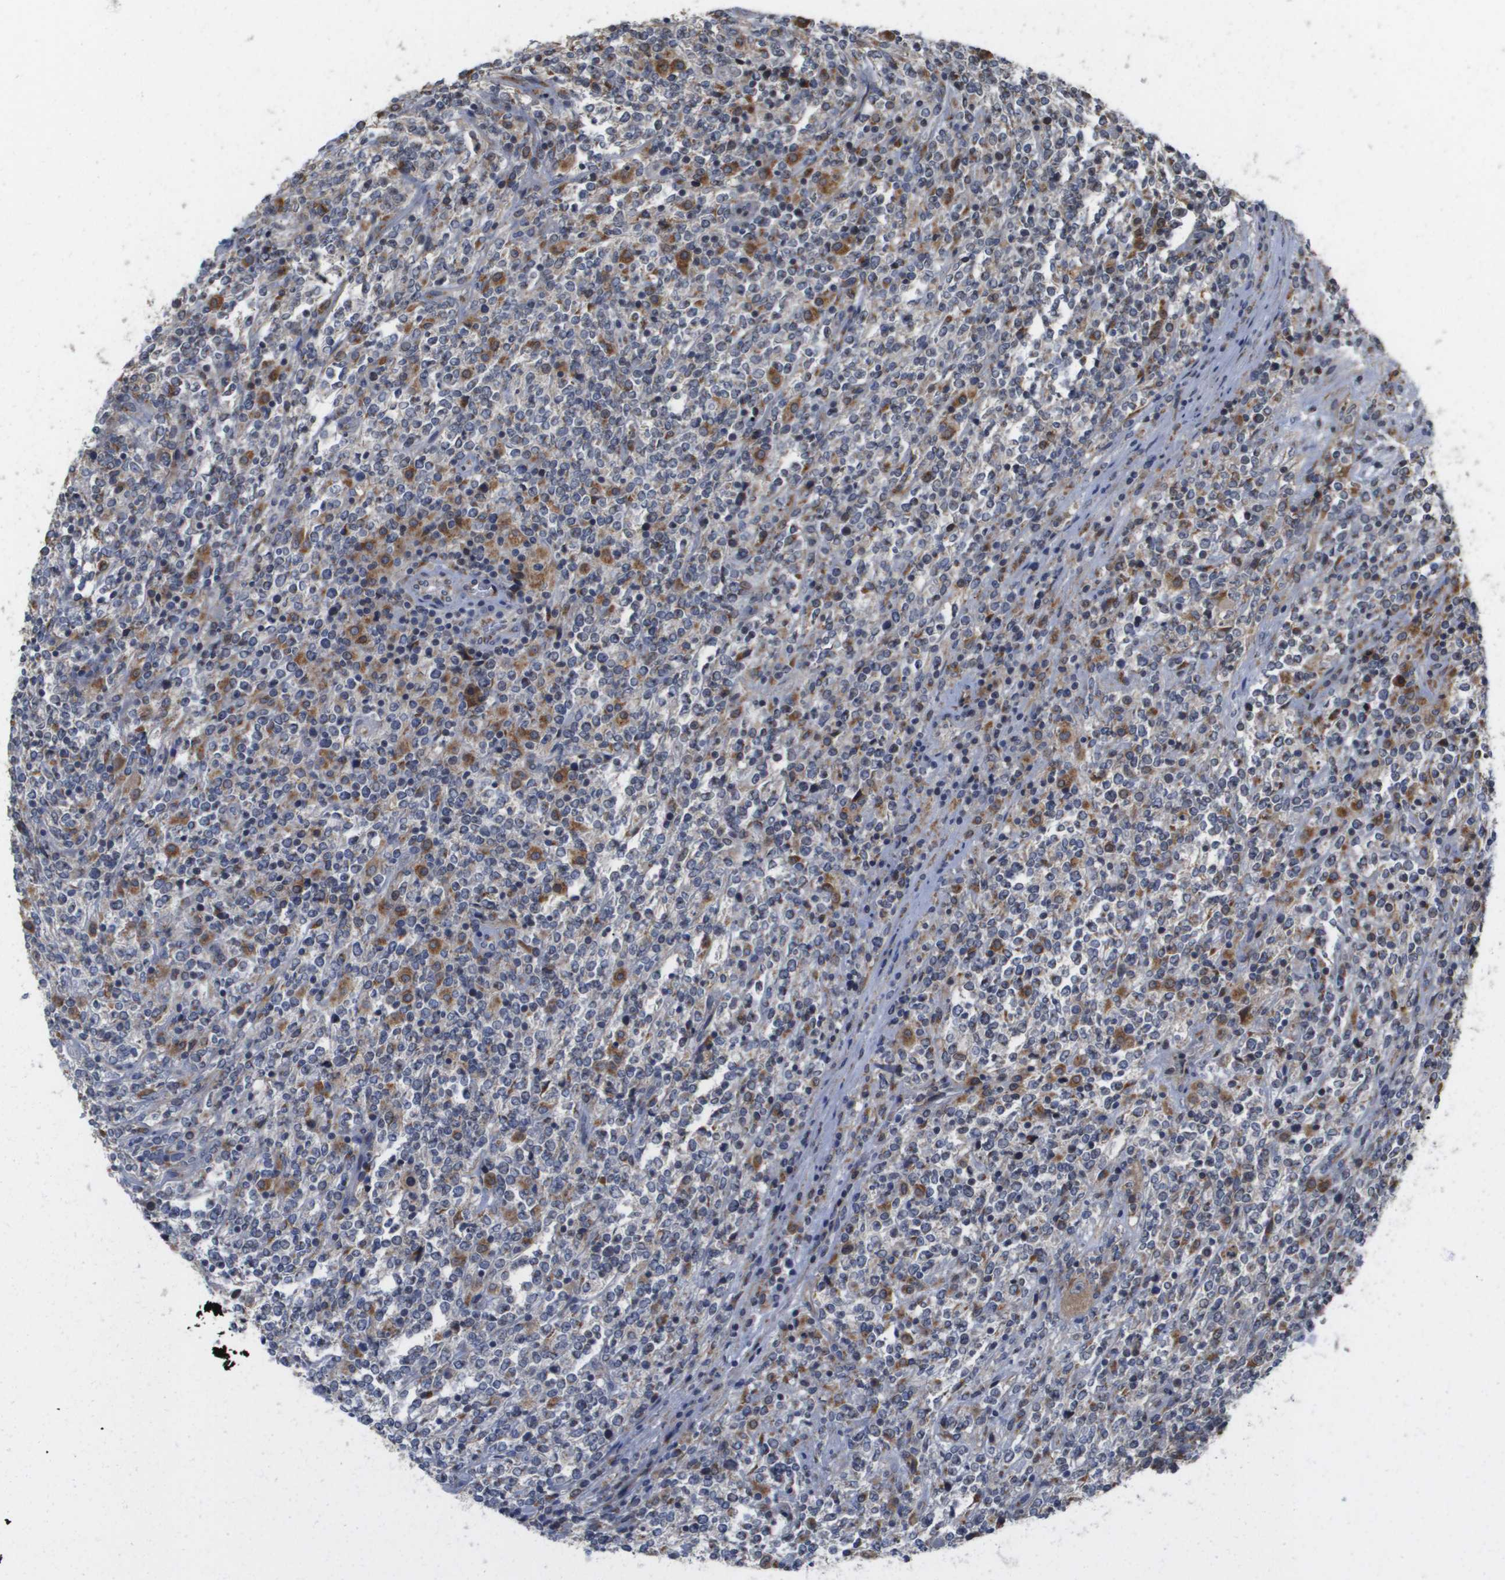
{"staining": {"intensity": "moderate", "quantity": "<25%", "location": "cytoplasmic/membranous"}, "tissue": "lymphoma", "cell_type": "Tumor cells", "image_type": "cancer", "snomed": [{"axis": "morphology", "description": "Malignant lymphoma, non-Hodgkin's type, High grade"}, {"axis": "topography", "description": "Soft tissue"}], "caption": "Lymphoma stained with a protein marker shows moderate staining in tumor cells.", "gene": "PCK1", "patient": {"sex": "male", "age": 18}}